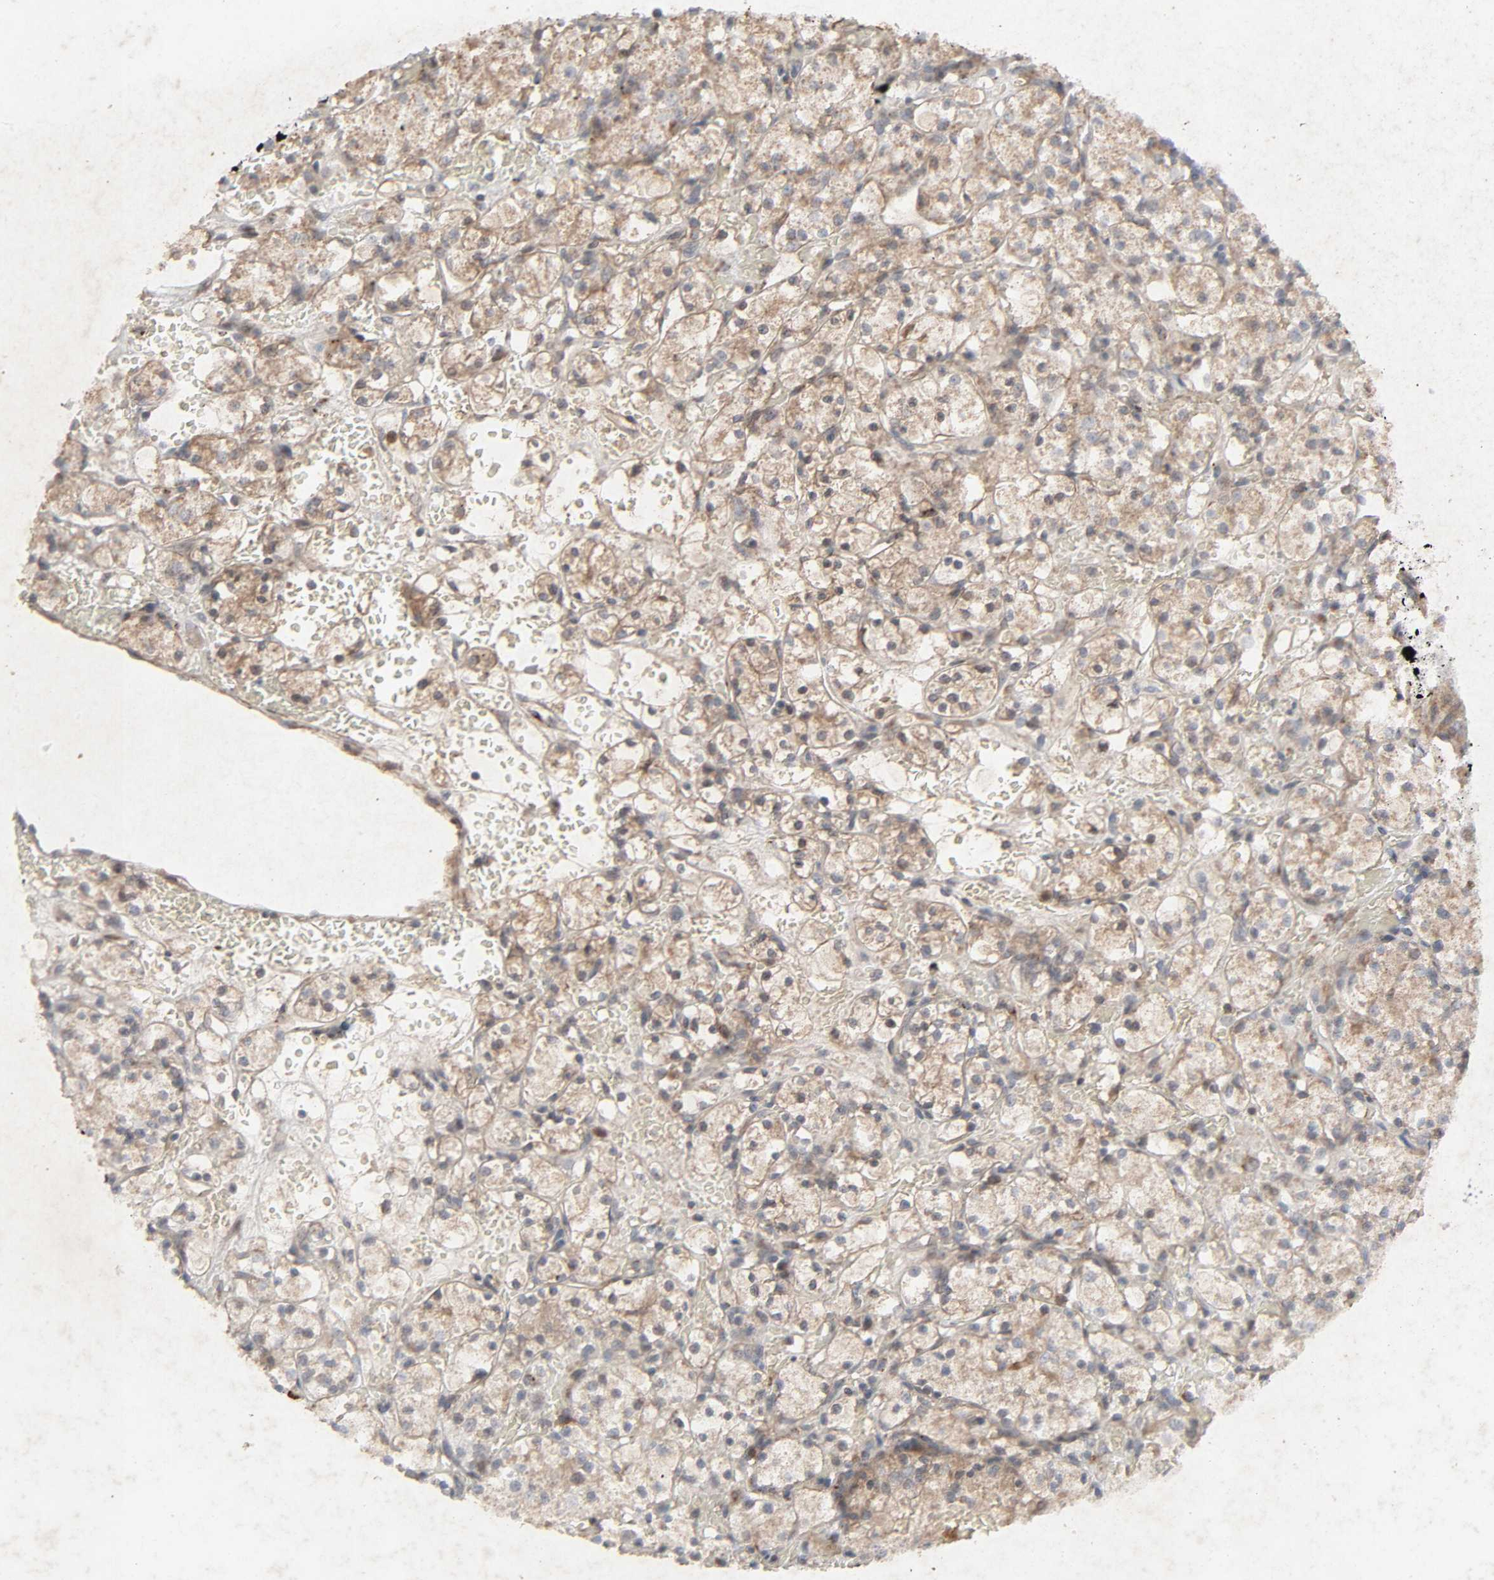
{"staining": {"intensity": "weak", "quantity": ">75%", "location": "cytoplasmic/membranous"}, "tissue": "renal cancer", "cell_type": "Tumor cells", "image_type": "cancer", "snomed": [{"axis": "morphology", "description": "Adenocarcinoma, NOS"}, {"axis": "topography", "description": "Kidney"}], "caption": "Protein expression analysis of renal cancer shows weak cytoplasmic/membranous expression in approximately >75% of tumor cells. (Brightfield microscopy of DAB IHC at high magnification).", "gene": "ADCY4", "patient": {"sex": "female", "age": 60}}